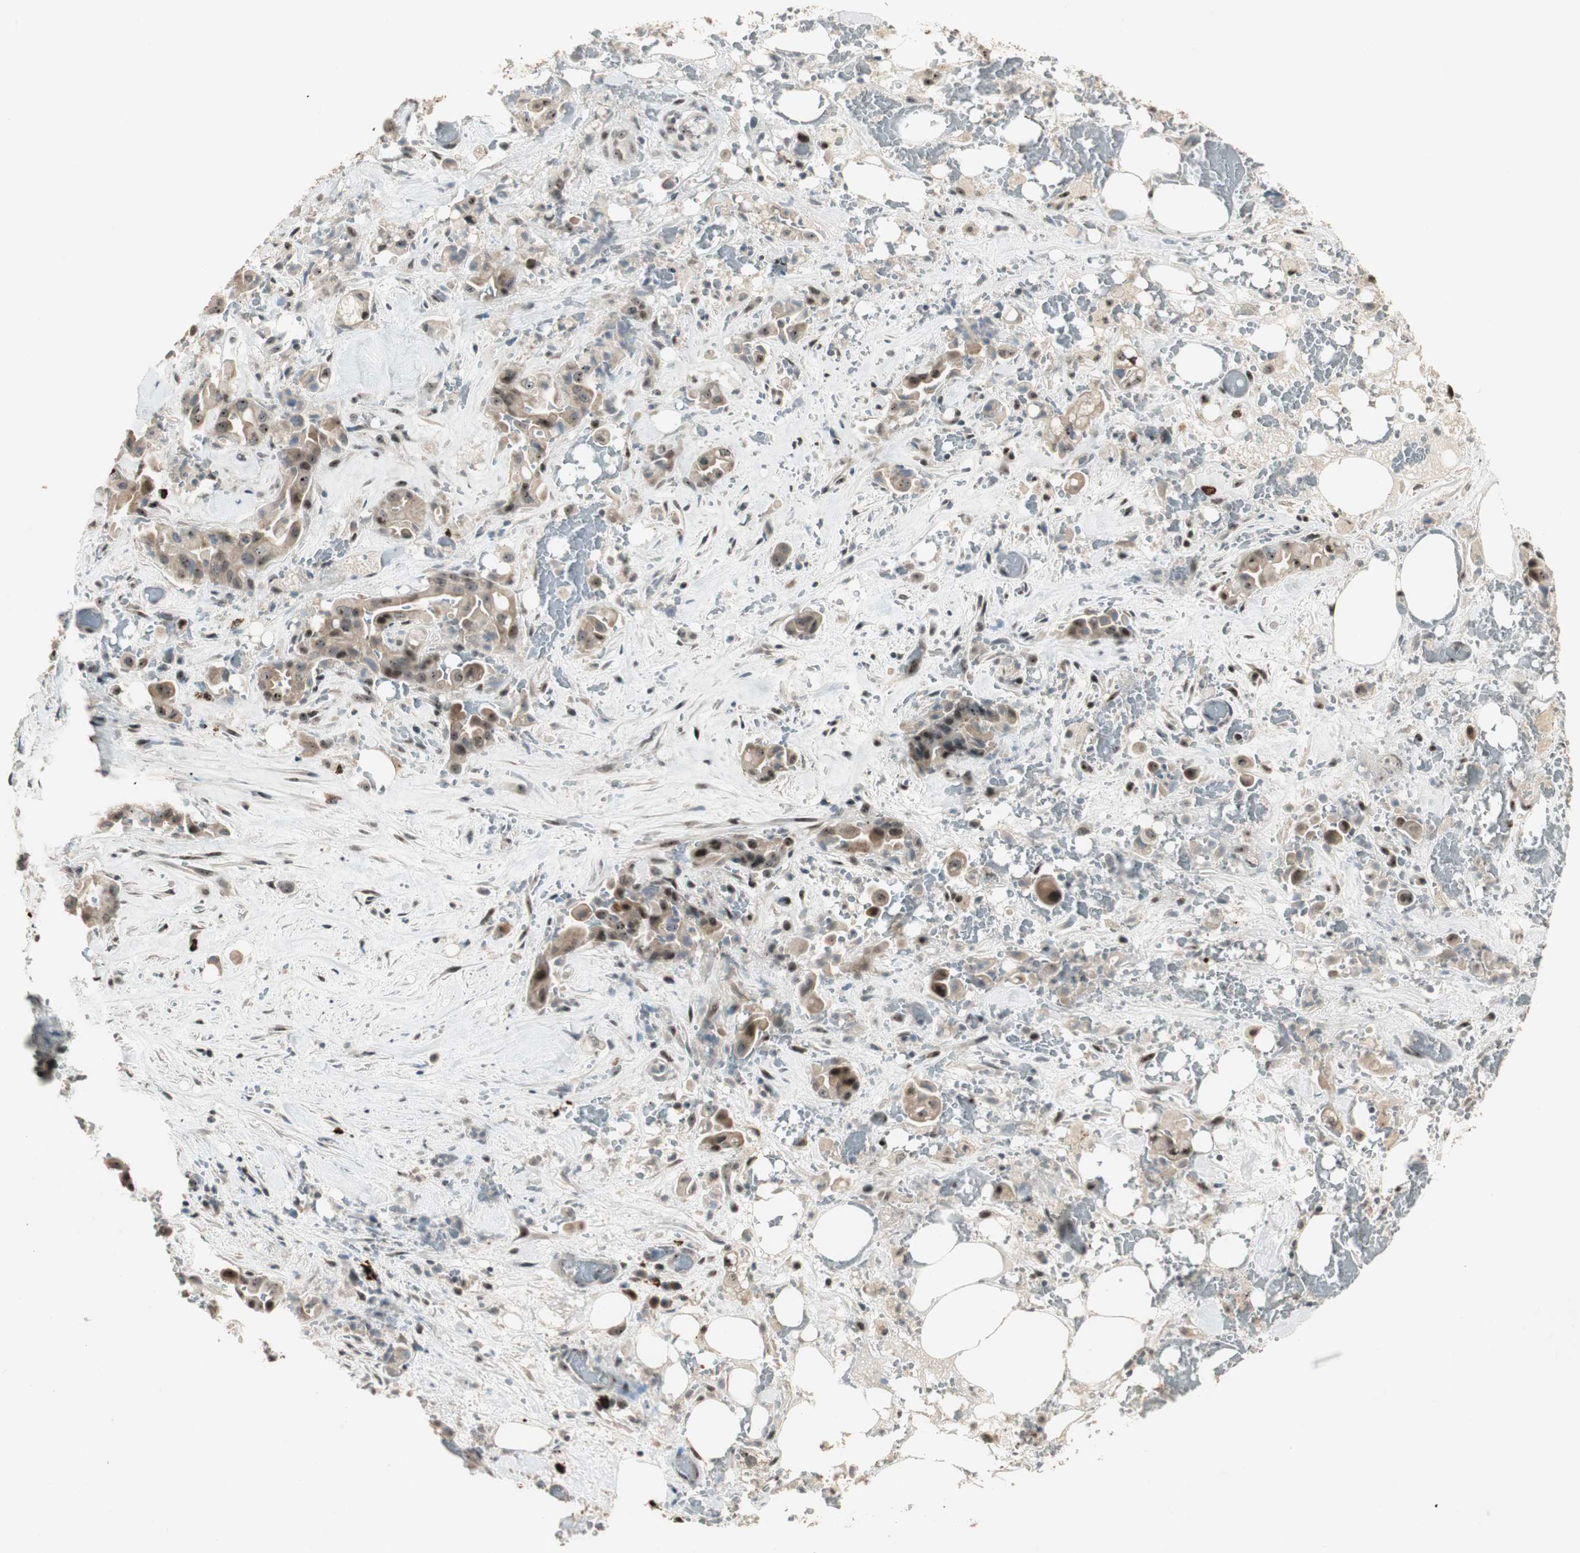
{"staining": {"intensity": "moderate", "quantity": ">75%", "location": "cytoplasmic/membranous,nuclear"}, "tissue": "liver cancer", "cell_type": "Tumor cells", "image_type": "cancer", "snomed": [{"axis": "morphology", "description": "Cholangiocarcinoma"}, {"axis": "topography", "description": "Liver"}], "caption": "Moderate cytoplasmic/membranous and nuclear protein expression is seen in approximately >75% of tumor cells in liver cancer.", "gene": "ETV4", "patient": {"sex": "female", "age": 68}}